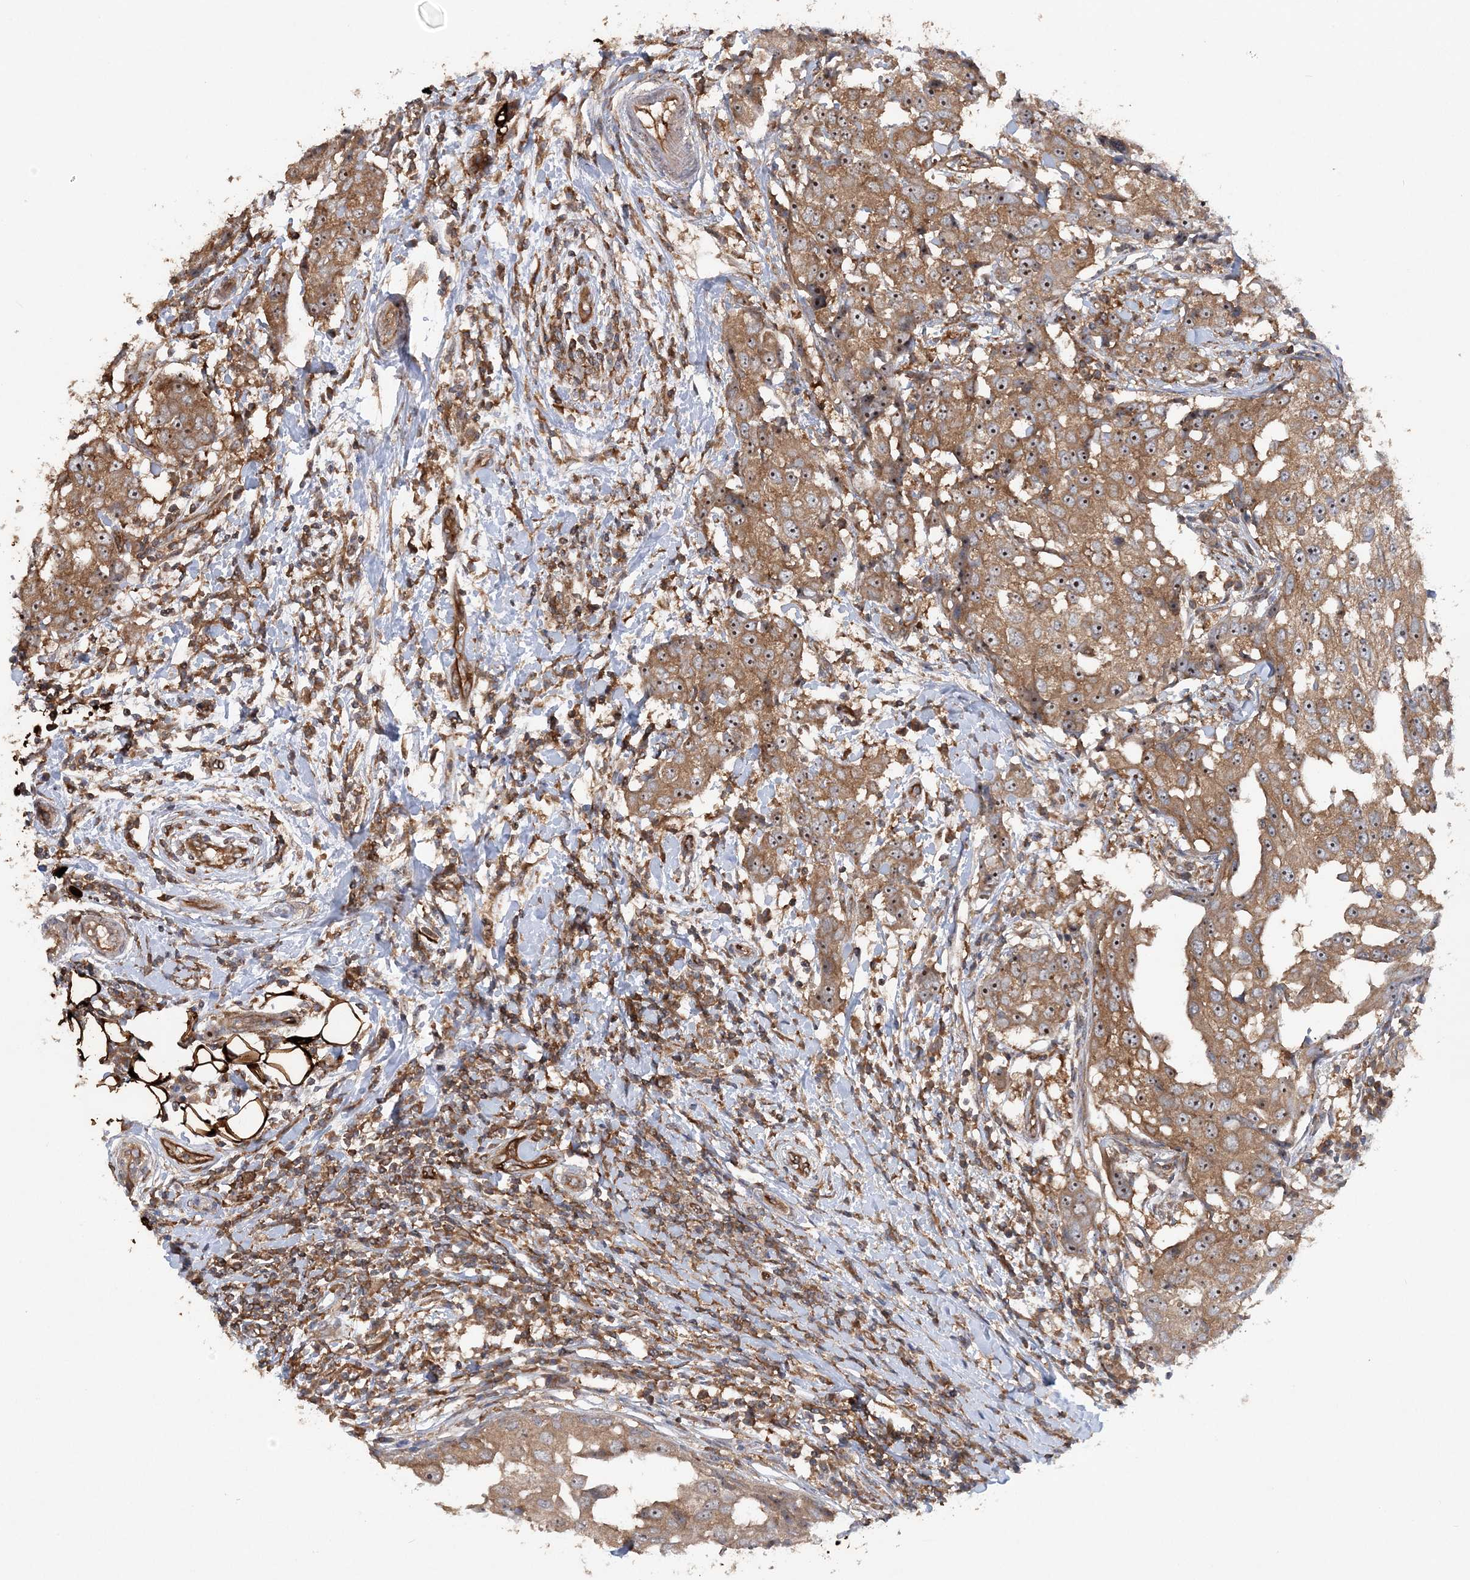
{"staining": {"intensity": "moderate", "quantity": ">75%", "location": "cytoplasmic/membranous"}, "tissue": "breast cancer", "cell_type": "Tumor cells", "image_type": "cancer", "snomed": [{"axis": "morphology", "description": "Duct carcinoma"}, {"axis": "topography", "description": "Breast"}], "caption": "This is an image of immunohistochemistry staining of intraductal carcinoma (breast), which shows moderate expression in the cytoplasmic/membranous of tumor cells.", "gene": "ACAP2", "patient": {"sex": "female", "age": 27}}